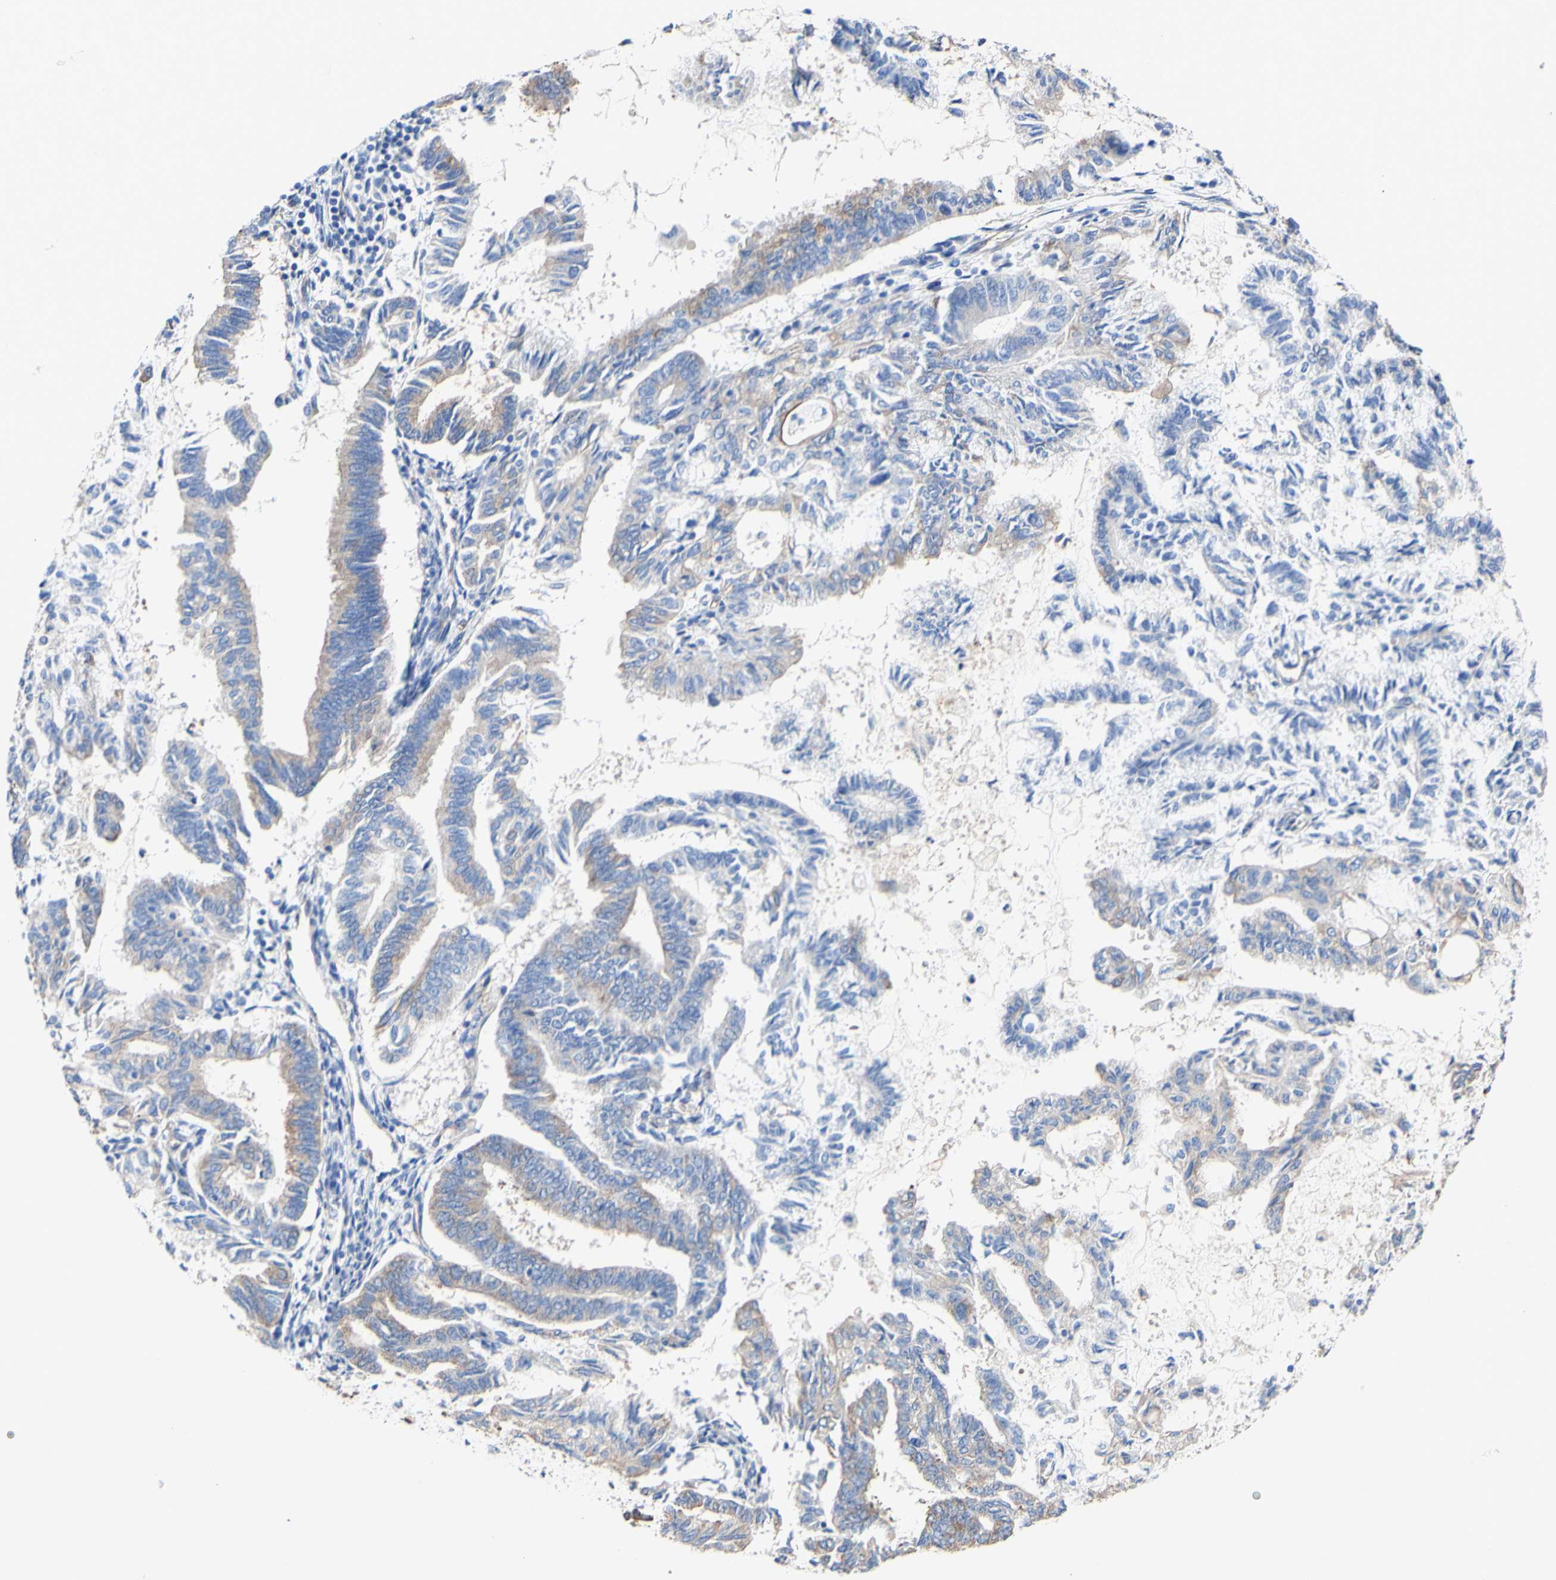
{"staining": {"intensity": "moderate", "quantity": "25%-75%", "location": "cytoplasmic/membranous"}, "tissue": "endometrial cancer", "cell_type": "Tumor cells", "image_type": "cancer", "snomed": [{"axis": "morphology", "description": "Adenocarcinoma, NOS"}, {"axis": "topography", "description": "Endometrium"}], "caption": "Moderate cytoplasmic/membranous staining is appreciated in about 25%-75% of tumor cells in endometrial cancer (adenocarcinoma).", "gene": "LRIG3", "patient": {"sex": "female", "age": 86}}